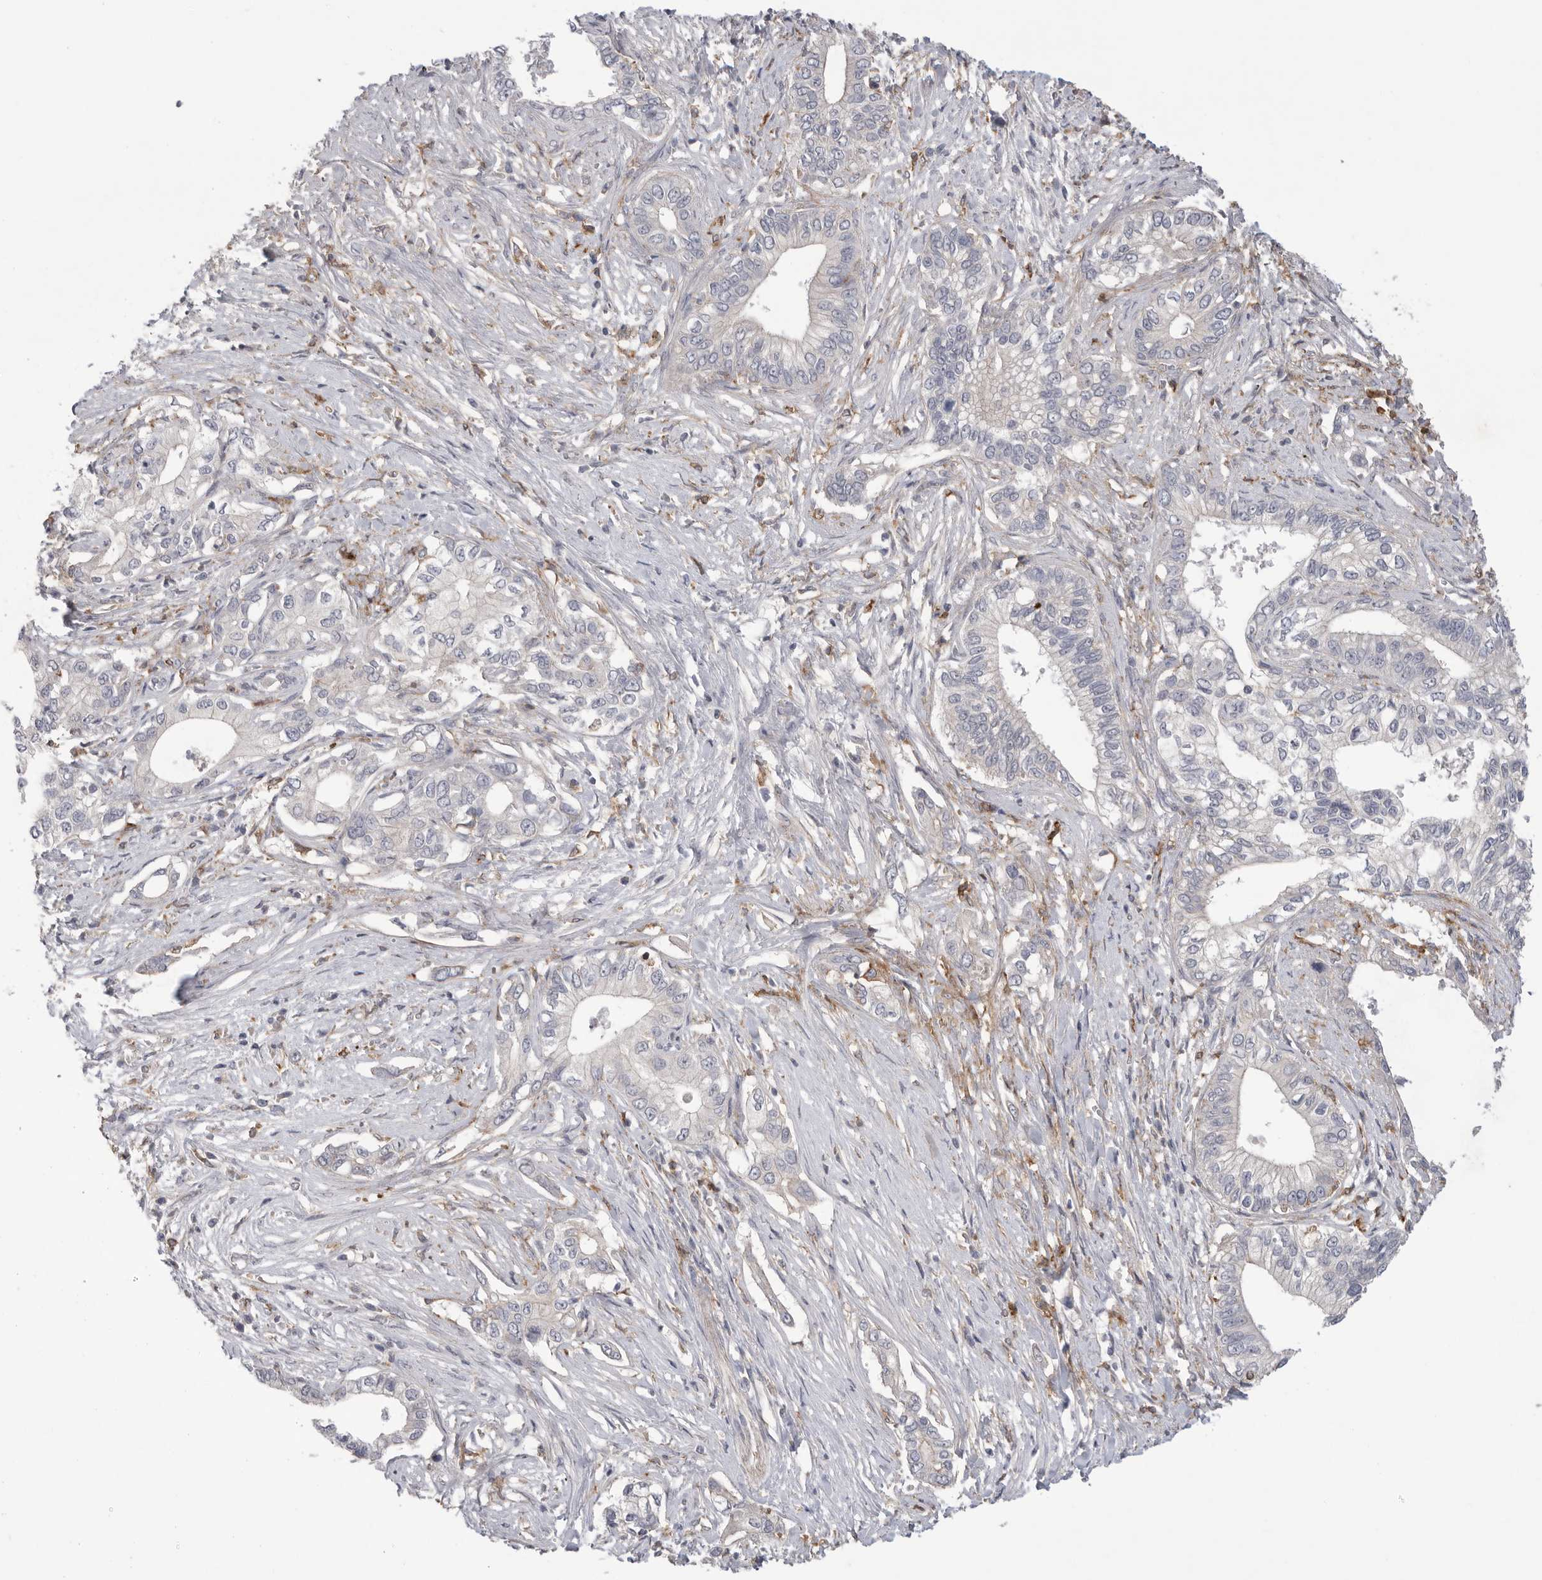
{"staining": {"intensity": "negative", "quantity": "none", "location": "none"}, "tissue": "pancreatic cancer", "cell_type": "Tumor cells", "image_type": "cancer", "snomed": [{"axis": "morphology", "description": "Normal tissue, NOS"}, {"axis": "morphology", "description": "Adenocarcinoma, NOS"}, {"axis": "topography", "description": "Pancreas"}, {"axis": "topography", "description": "Peripheral nerve tissue"}], "caption": "Immunohistochemical staining of human pancreatic cancer (adenocarcinoma) shows no significant expression in tumor cells.", "gene": "SIGLEC10", "patient": {"sex": "male", "age": 59}}